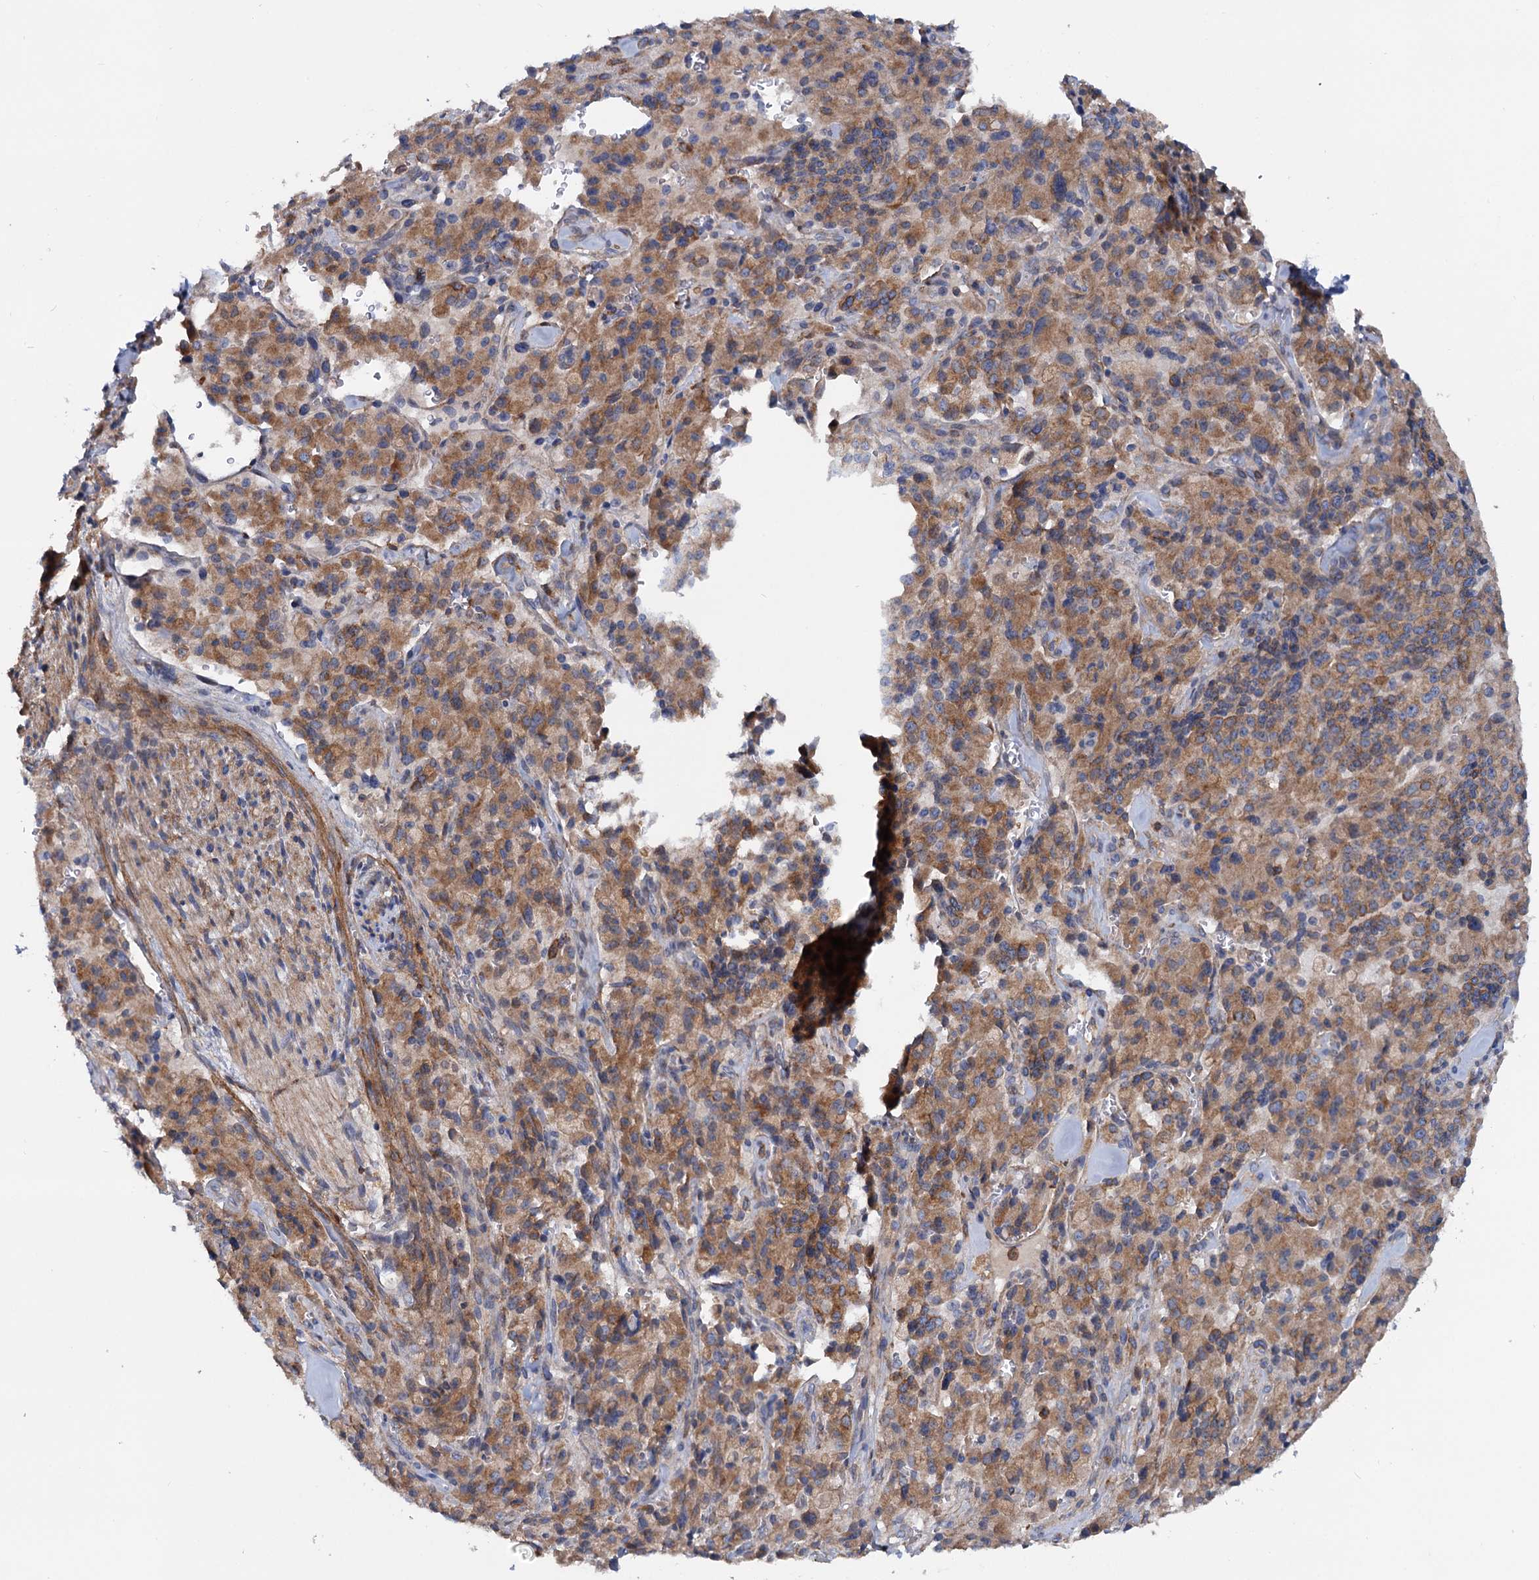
{"staining": {"intensity": "moderate", "quantity": ">75%", "location": "cytoplasmic/membranous"}, "tissue": "pancreatic cancer", "cell_type": "Tumor cells", "image_type": "cancer", "snomed": [{"axis": "morphology", "description": "Adenocarcinoma, NOS"}, {"axis": "topography", "description": "Pancreas"}], "caption": "IHC (DAB) staining of human pancreatic cancer demonstrates moderate cytoplasmic/membranous protein expression in about >75% of tumor cells.", "gene": "LRCH4", "patient": {"sex": "male", "age": 65}}